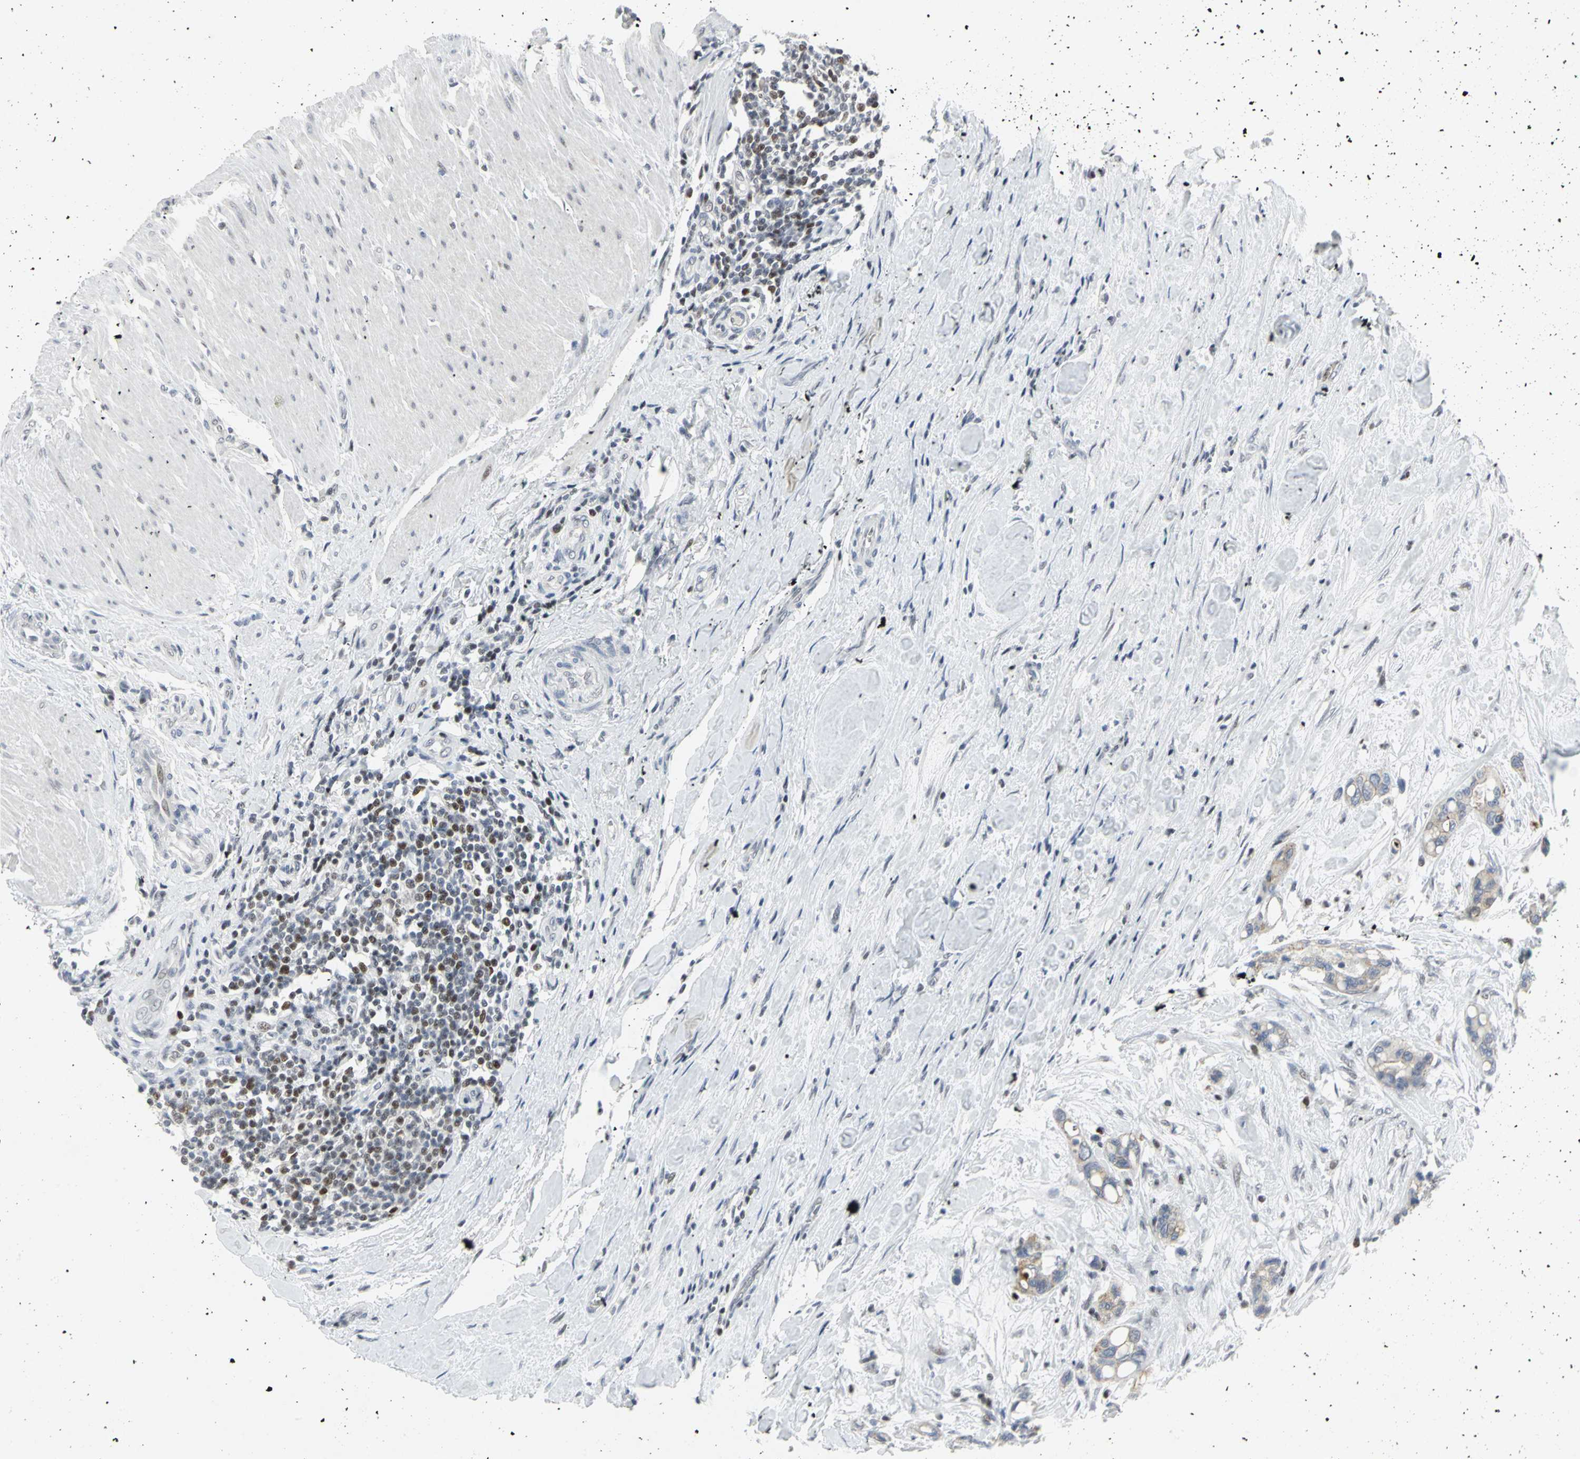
{"staining": {"intensity": "strong", "quantity": "<25%", "location": "cytoplasmic/membranous"}, "tissue": "colorectal cancer", "cell_type": "Tumor cells", "image_type": "cancer", "snomed": [{"axis": "morphology", "description": "Adenocarcinoma, NOS"}, {"axis": "topography", "description": "Colon"}], "caption": "Strong cytoplasmic/membranous protein positivity is identified in approximately <25% of tumor cells in colorectal adenocarcinoma. (brown staining indicates protein expression, while blue staining denotes nuclei).", "gene": "RPA1", "patient": {"sex": "male", "age": 82}}